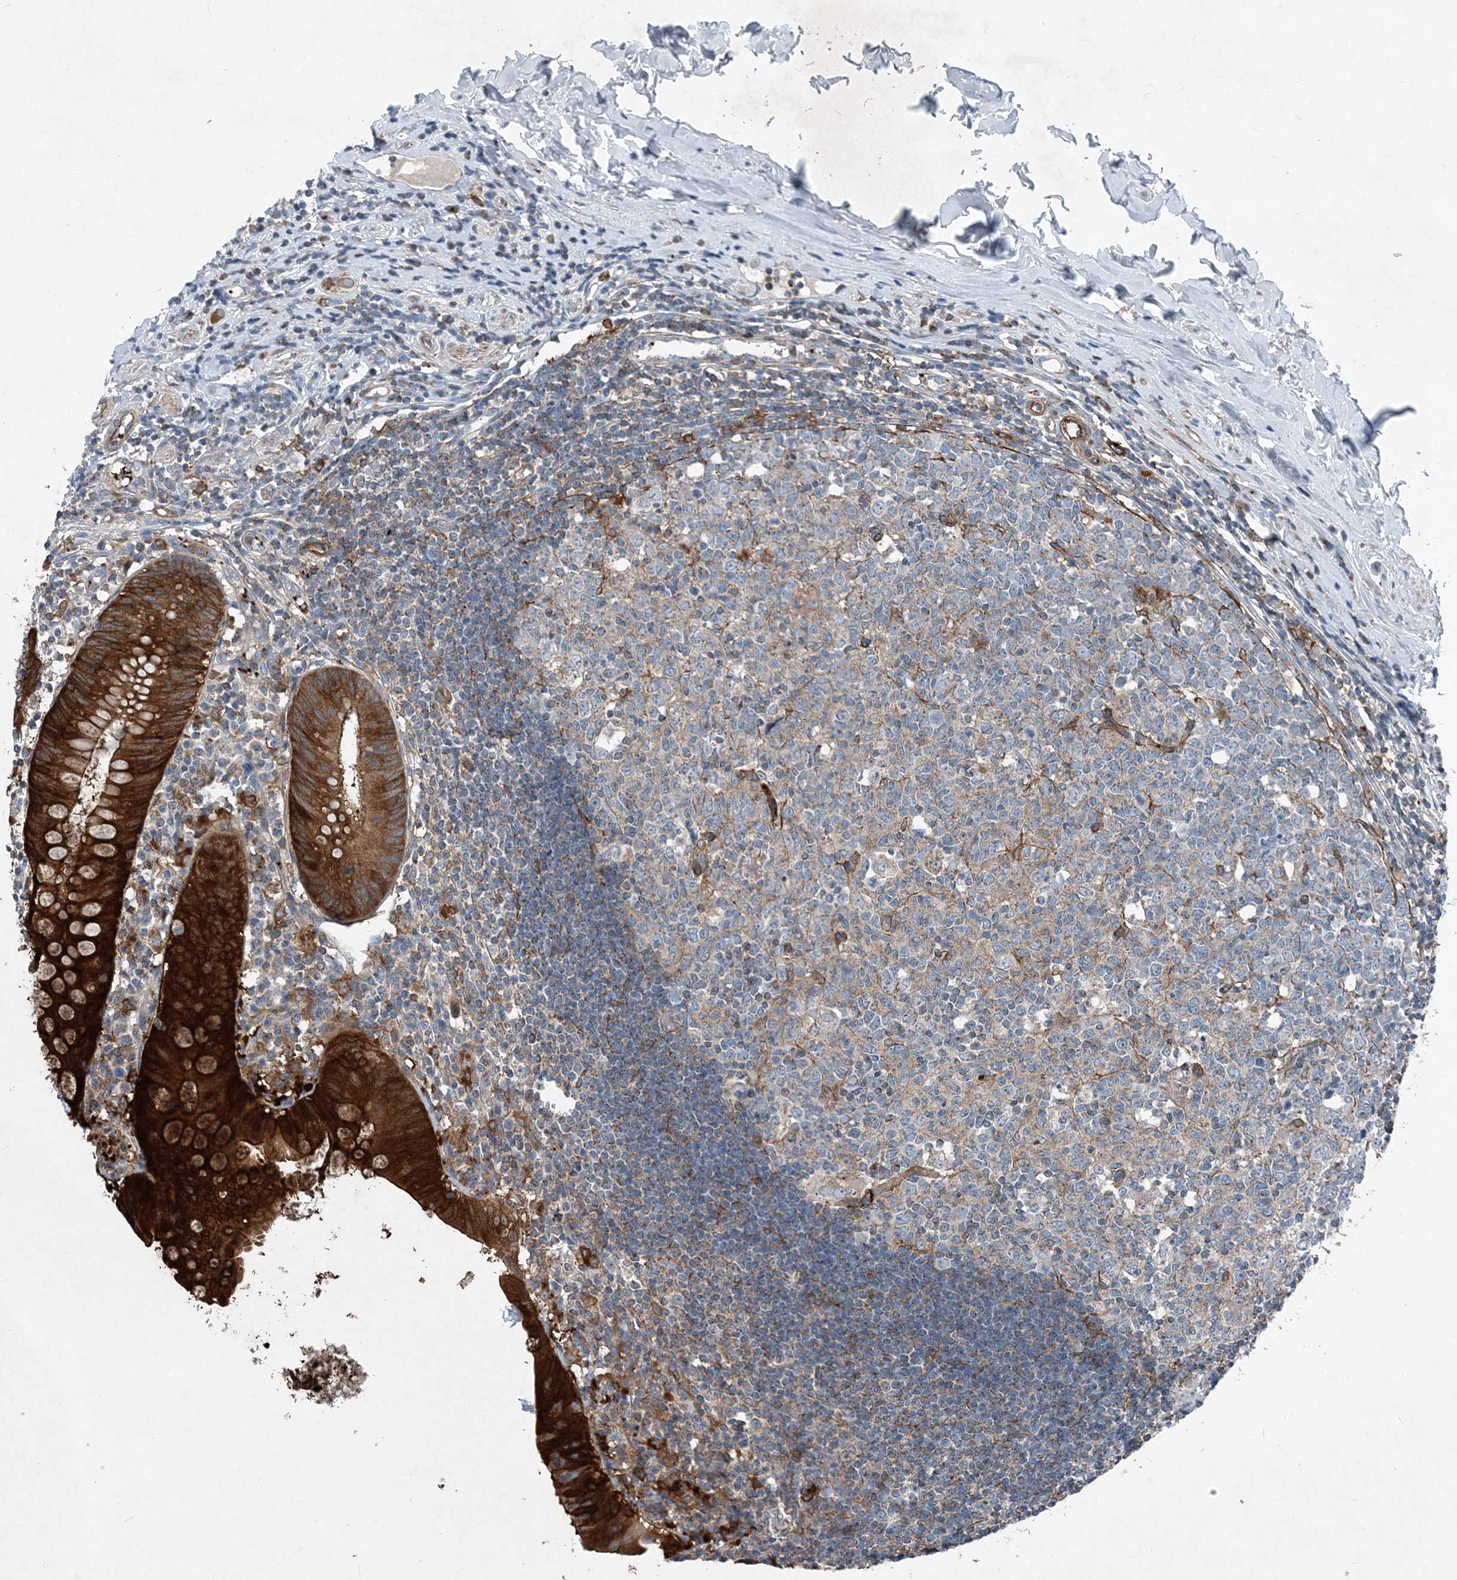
{"staining": {"intensity": "strong", "quantity": ">75%", "location": "cytoplasmic/membranous"}, "tissue": "appendix", "cell_type": "Glandular cells", "image_type": "normal", "snomed": [{"axis": "morphology", "description": "Normal tissue, NOS"}, {"axis": "topography", "description": "Appendix"}], "caption": "Glandular cells show high levels of strong cytoplasmic/membranous staining in about >75% of cells in unremarkable appendix. (DAB (3,3'-diaminobenzidine) IHC, brown staining for protein, blue staining for nuclei).", "gene": "DGUOK", "patient": {"sex": "female", "age": 54}}